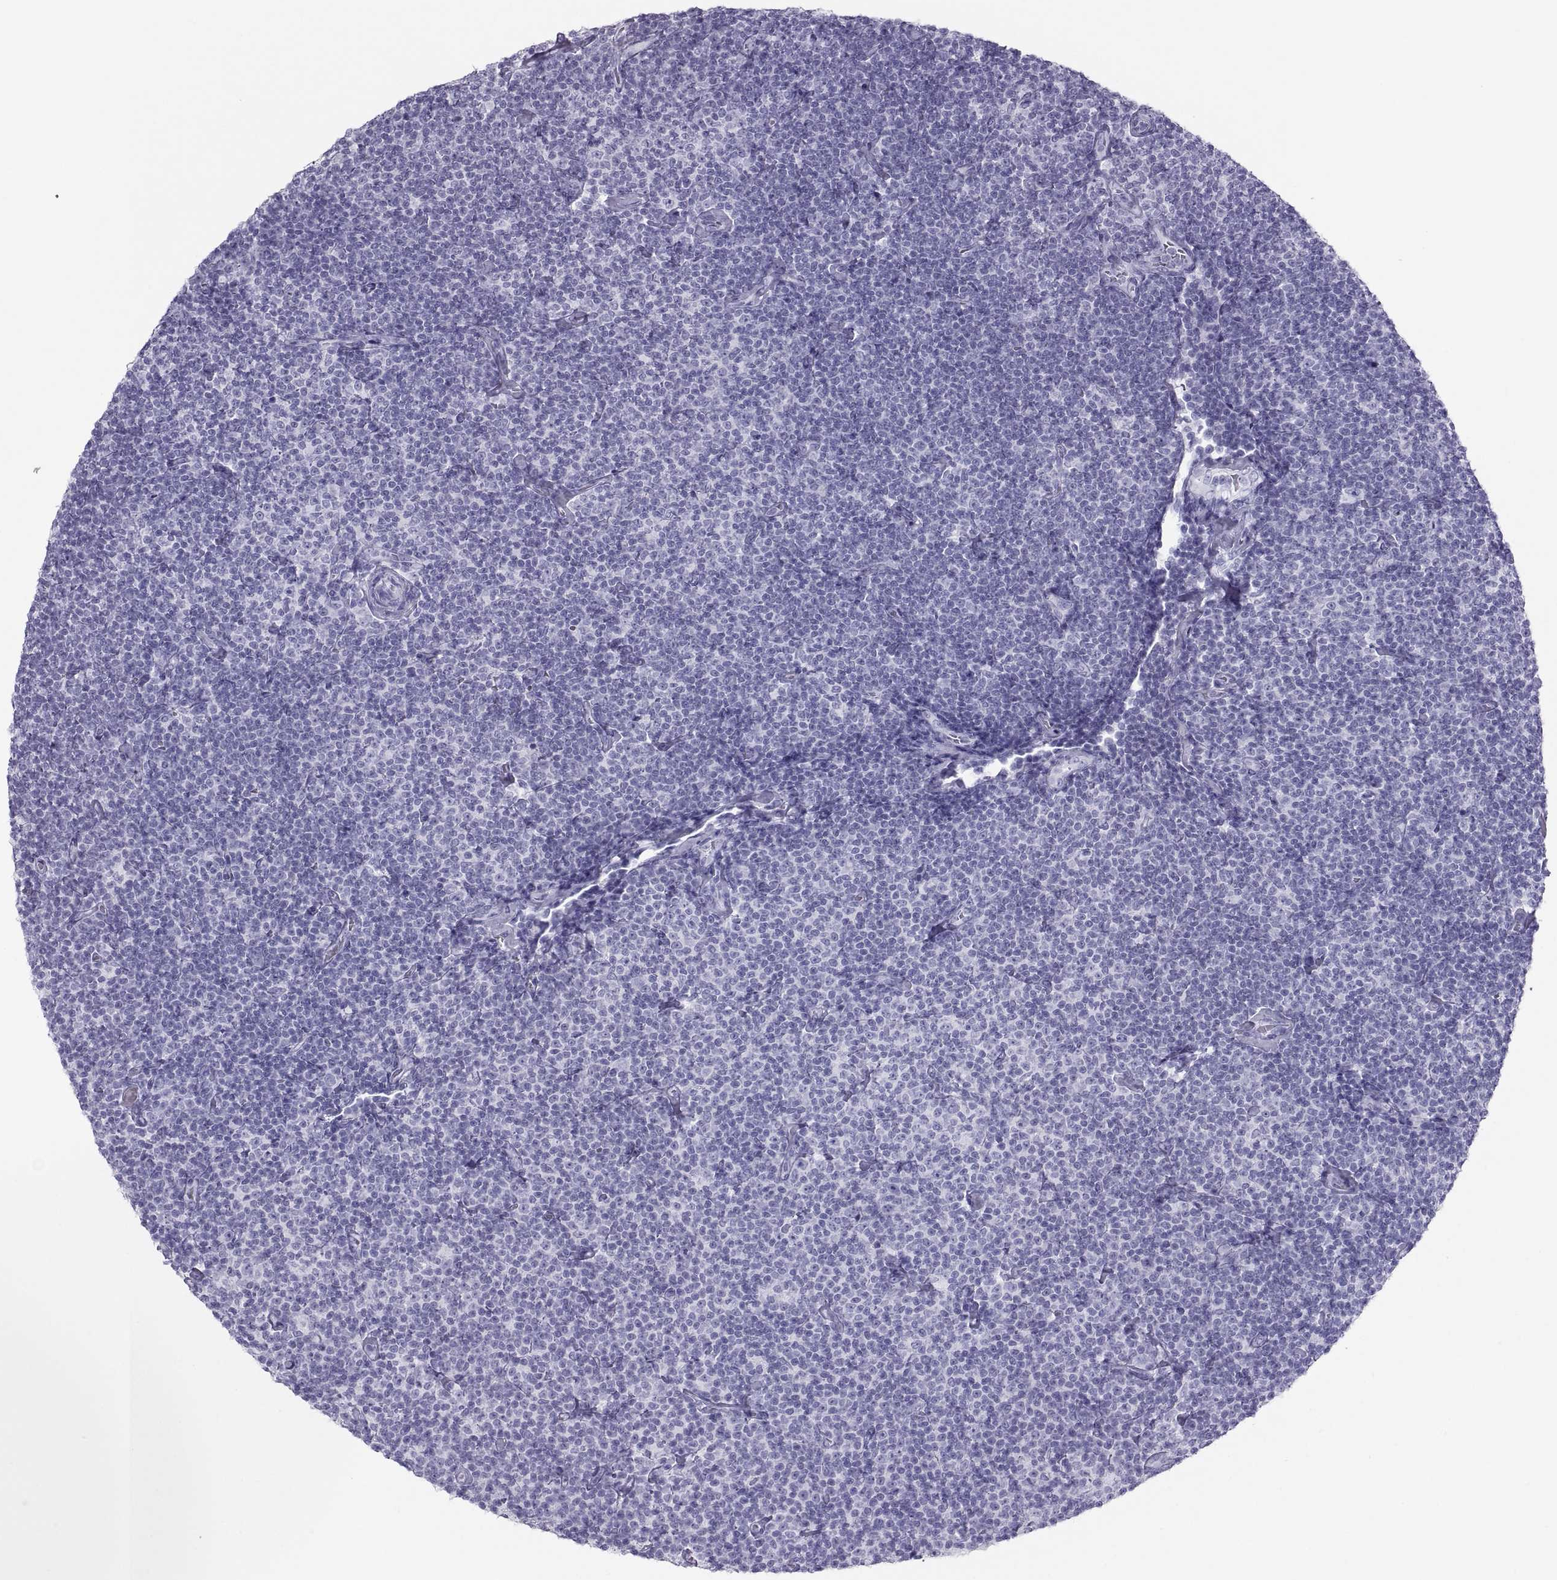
{"staining": {"intensity": "negative", "quantity": "none", "location": "none"}, "tissue": "lymphoma", "cell_type": "Tumor cells", "image_type": "cancer", "snomed": [{"axis": "morphology", "description": "Malignant lymphoma, non-Hodgkin's type, Low grade"}, {"axis": "topography", "description": "Lymph node"}], "caption": "Tumor cells are negative for protein expression in human low-grade malignant lymphoma, non-Hodgkin's type. The staining is performed using DAB (3,3'-diaminobenzidine) brown chromogen with nuclei counter-stained in using hematoxylin.", "gene": "SEMG1", "patient": {"sex": "male", "age": 81}}